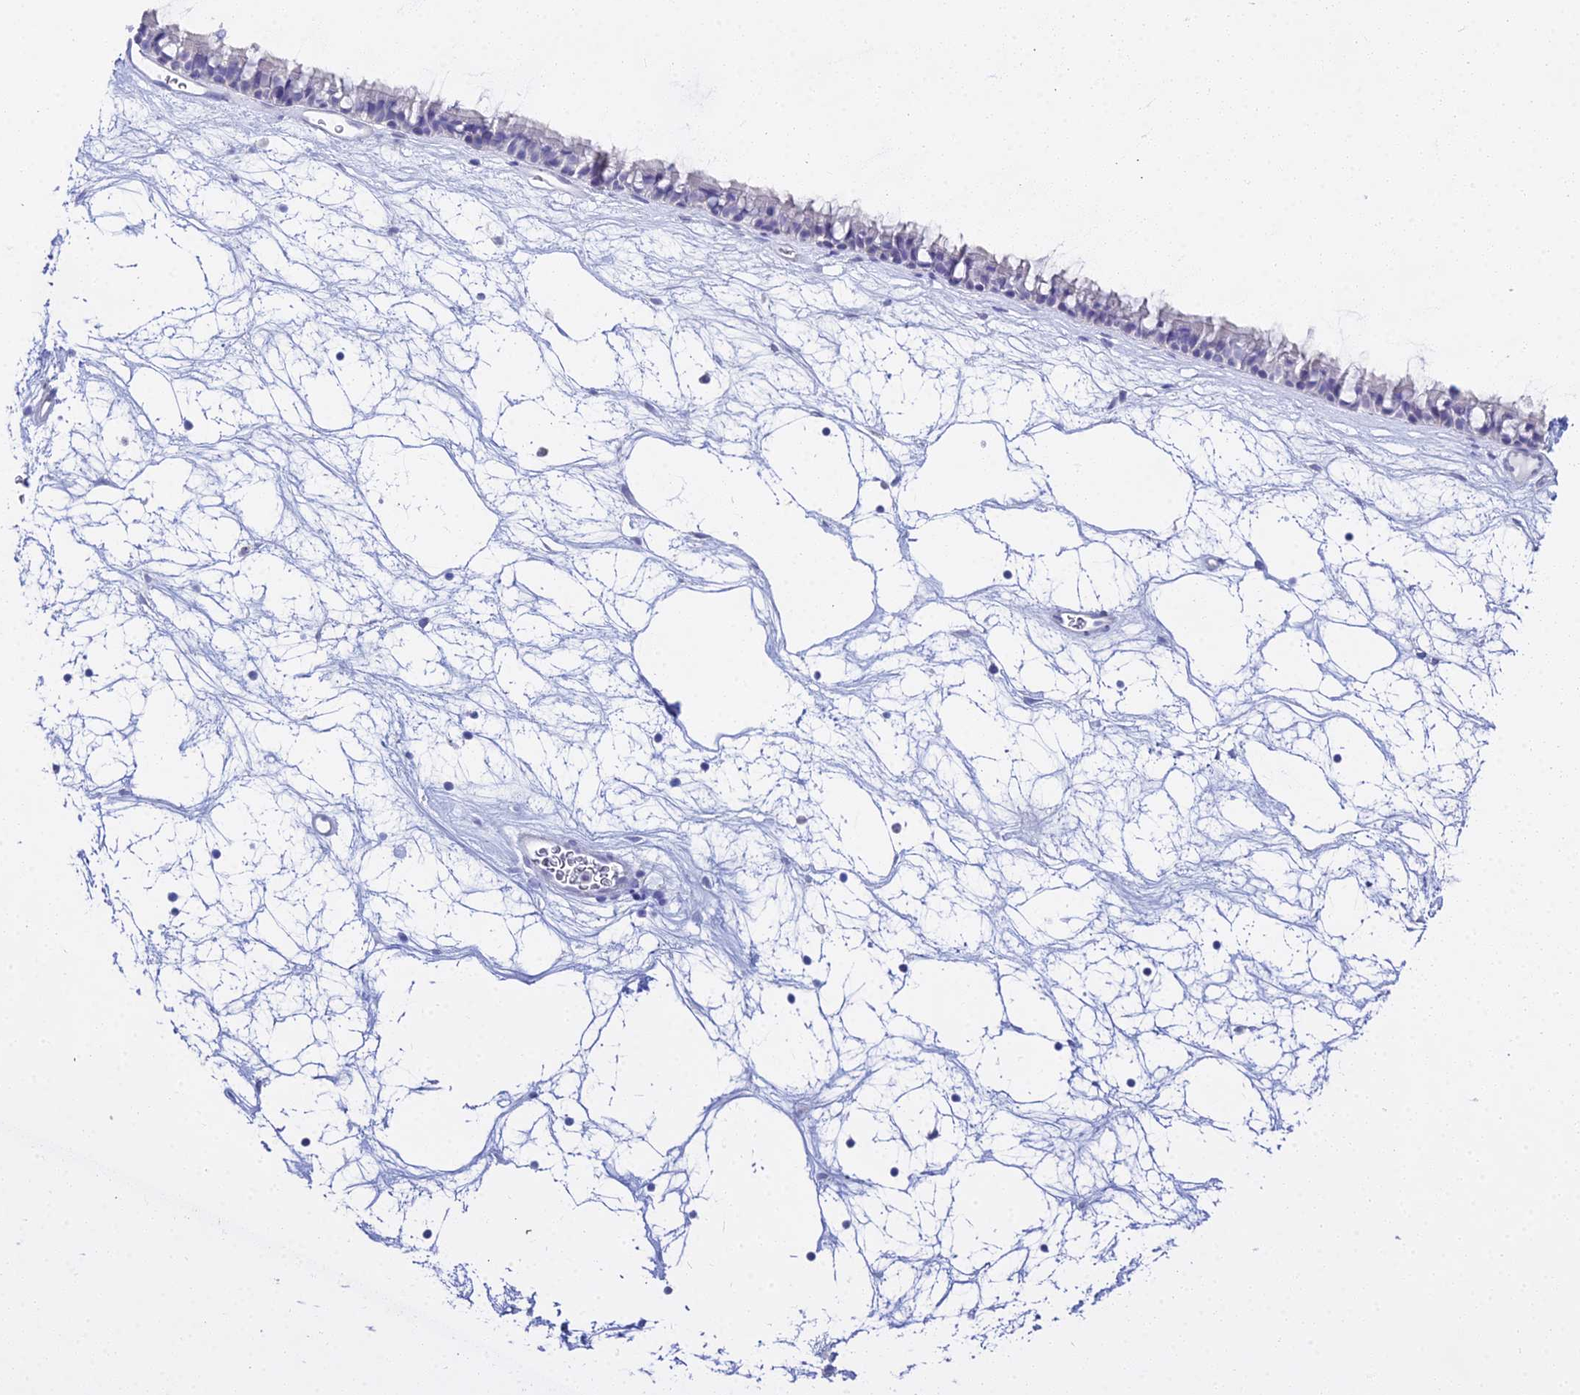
{"staining": {"intensity": "strong", "quantity": "<25%", "location": "cytoplasmic/membranous,nuclear"}, "tissue": "nasopharynx", "cell_type": "Respiratory epithelial cells", "image_type": "normal", "snomed": [{"axis": "morphology", "description": "Normal tissue, NOS"}, {"axis": "topography", "description": "Nasopharynx"}], "caption": "This histopathology image demonstrates IHC staining of normal human nasopharynx, with medium strong cytoplasmic/membranous,nuclear staining in approximately <25% of respiratory epithelial cells.", "gene": "S100A7", "patient": {"sex": "male", "age": 64}}